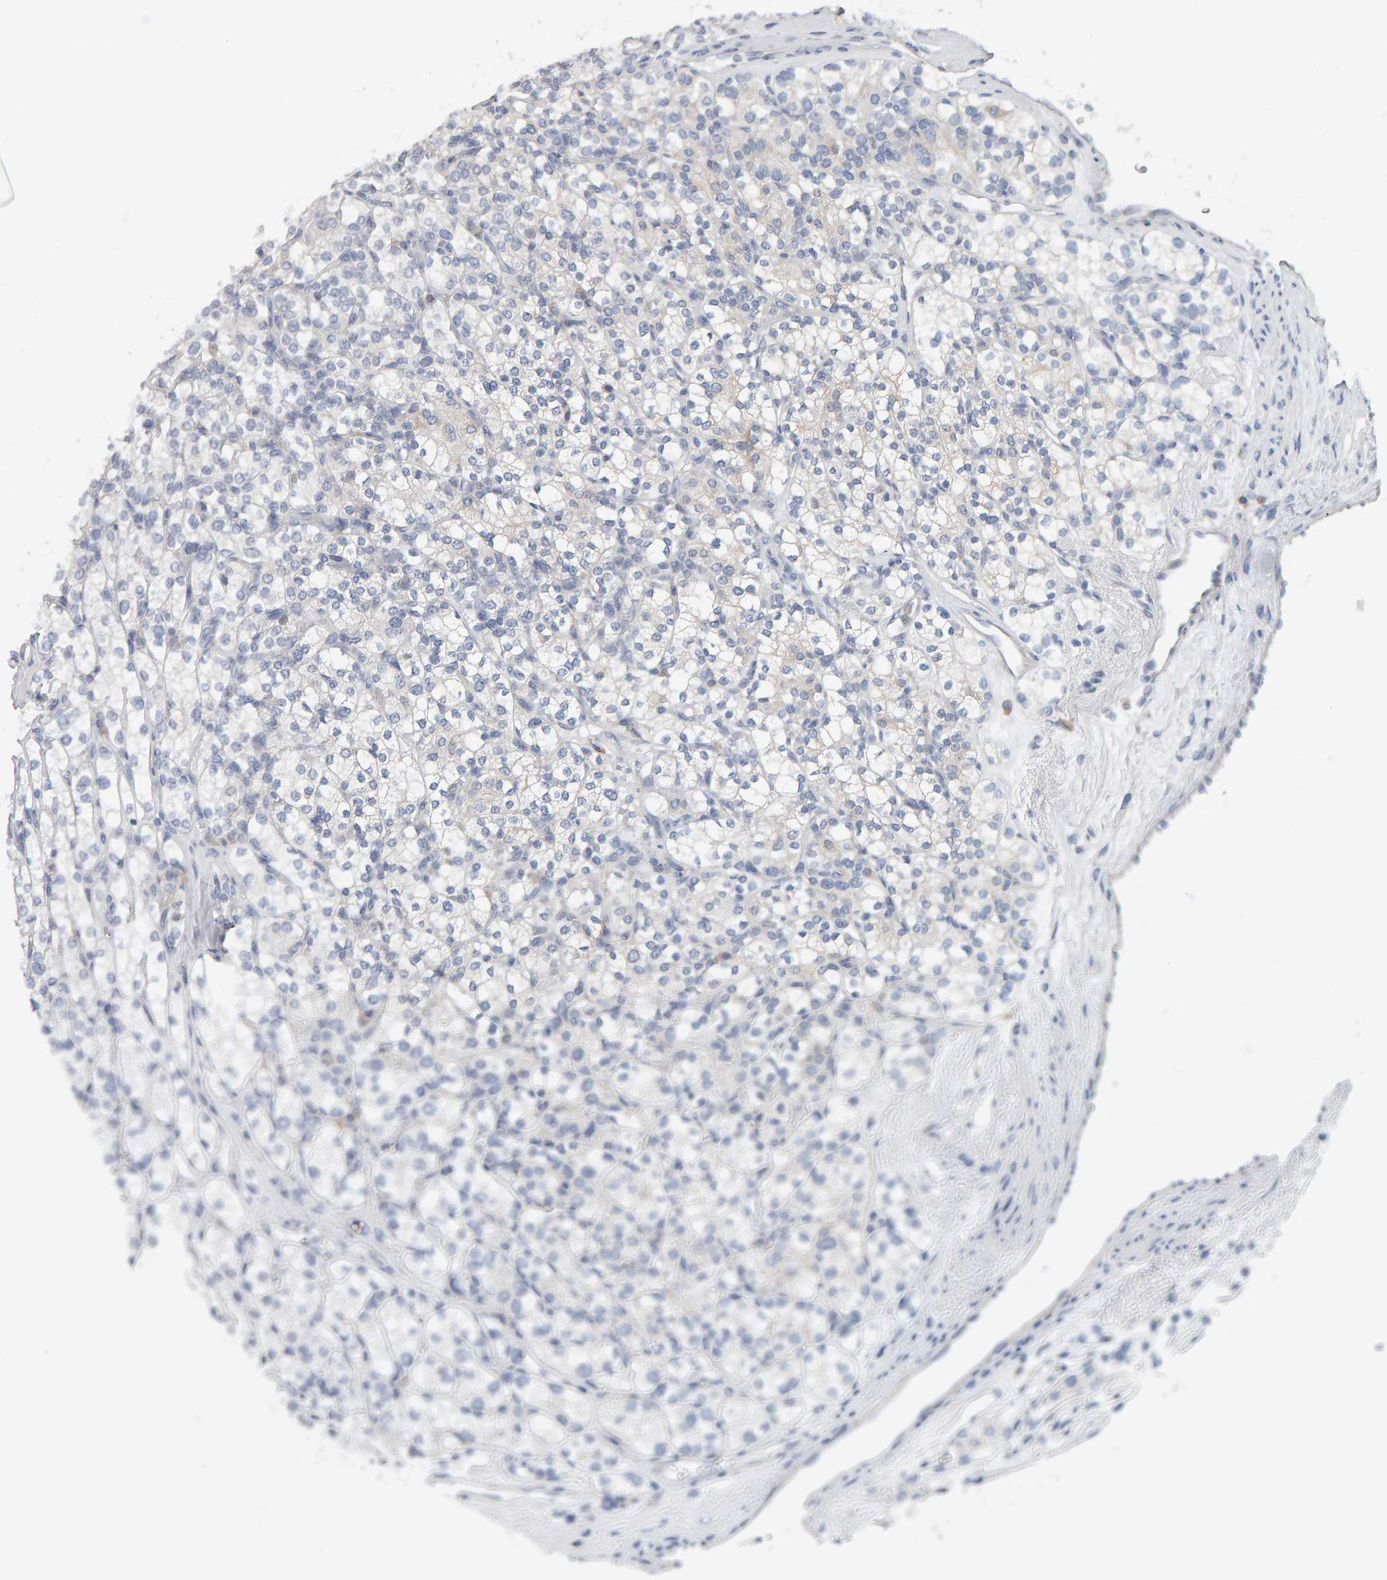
{"staining": {"intensity": "negative", "quantity": "none", "location": "none"}, "tissue": "renal cancer", "cell_type": "Tumor cells", "image_type": "cancer", "snomed": [{"axis": "morphology", "description": "Adenocarcinoma, NOS"}, {"axis": "topography", "description": "Kidney"}], "caption": "Tumor cells show no significant protein staining in renal adenocarcinoma.", "gene": "ADHFE1", "patient": {"sex": "male", "age": 77}}